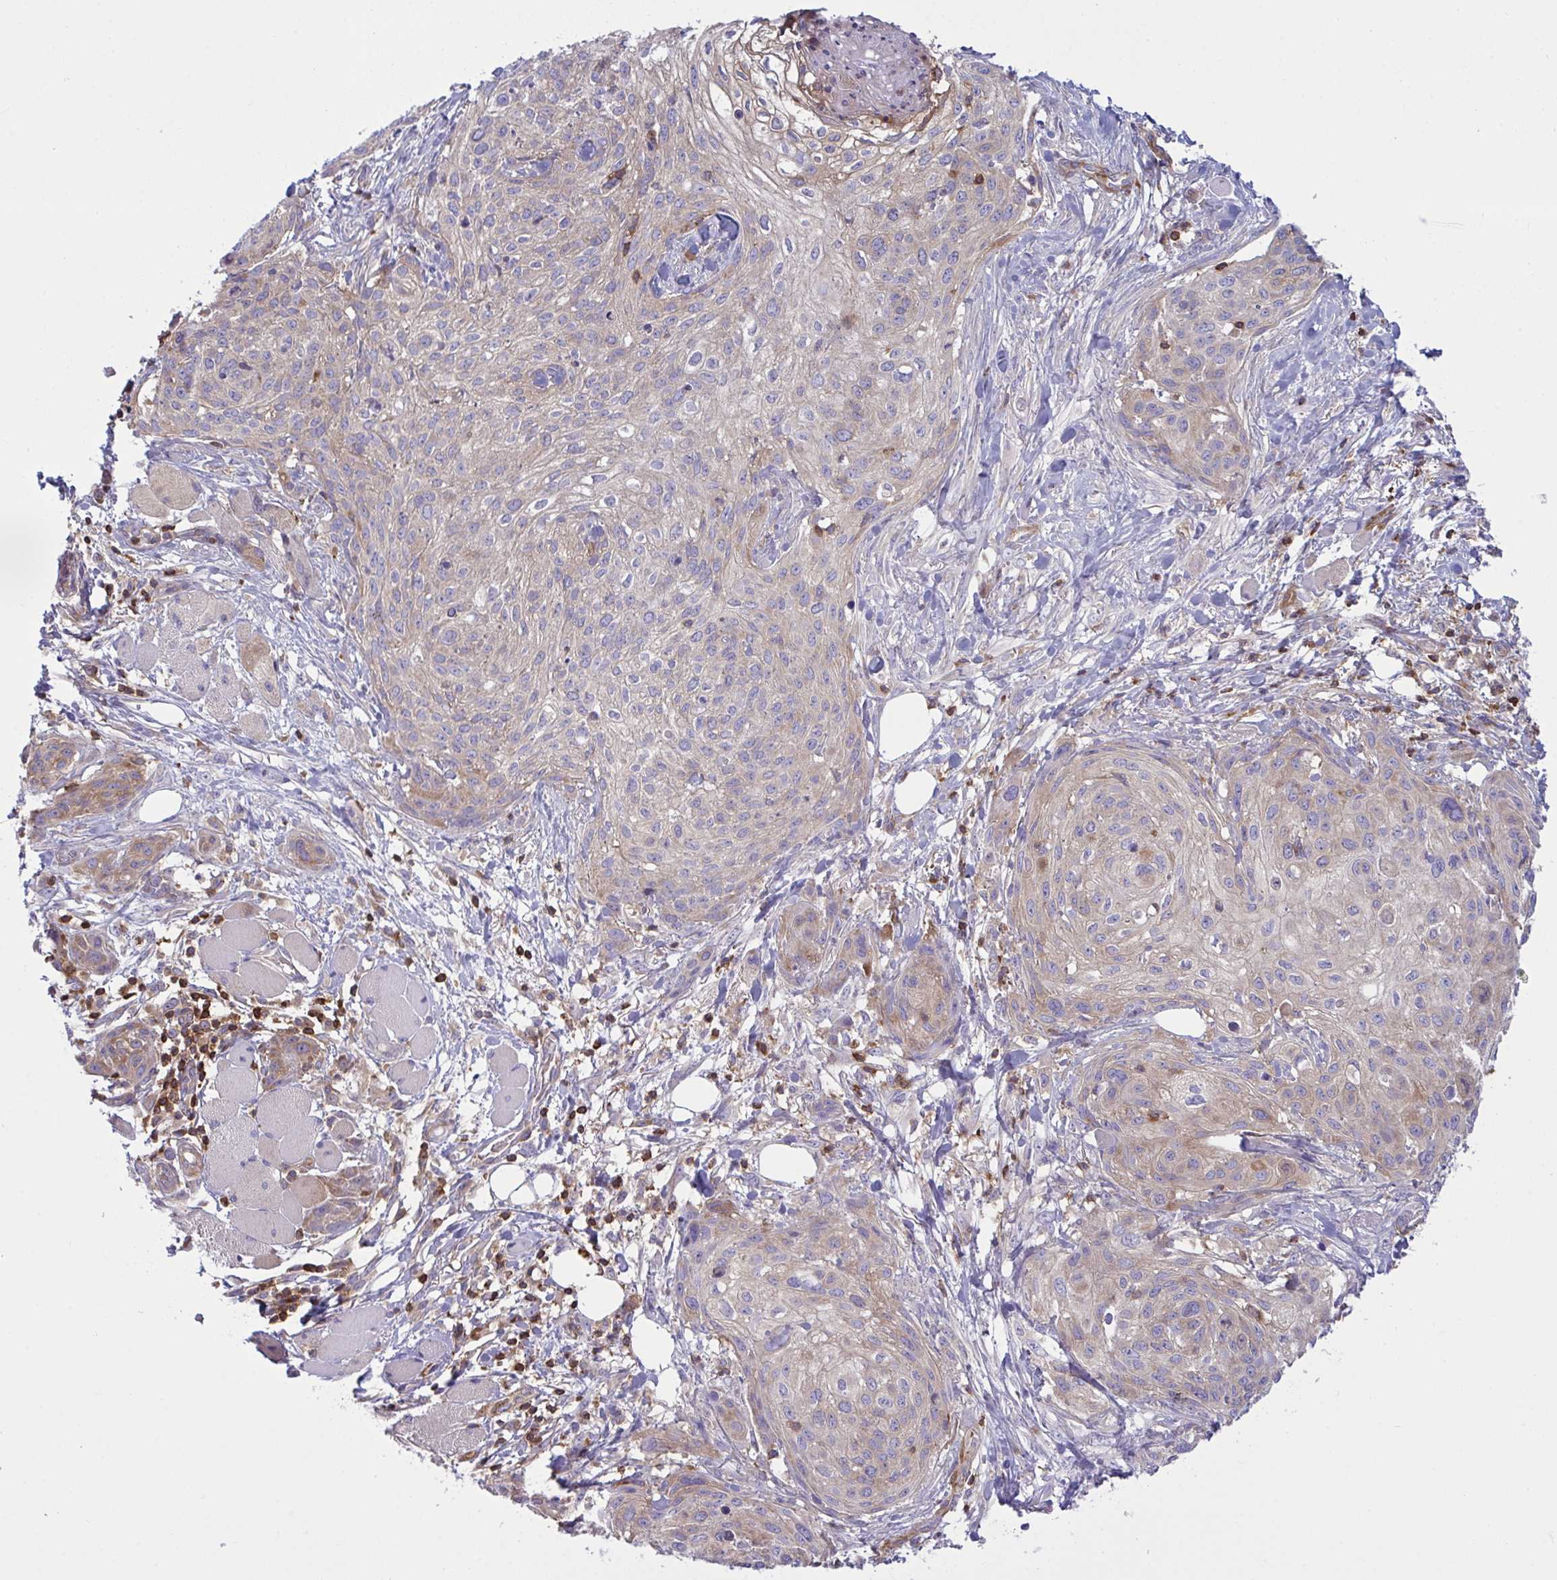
{"staining": {"intensity": "weak", "quantity": "25%-75%", "location": "cytoplasmic/membranous"}, "tissue": "skin cancer", "cell_type": "Tumor cells", "image_type": "cancer", "snomed": [{"axis": "morphology", "description": "Squamous cell carcinoma, NOS"}, {"axis": "topography", "description": "Skin"}], "caption": "Squamous cell carcinoma (skin) tissue exhibits weak cytoplasmic/membranous expression in about 25%-75% of tumor cells, visualized by immunohistochemistry.", "gene": "TSC22D3", "patient": {"sex": "female", "age": 87}}